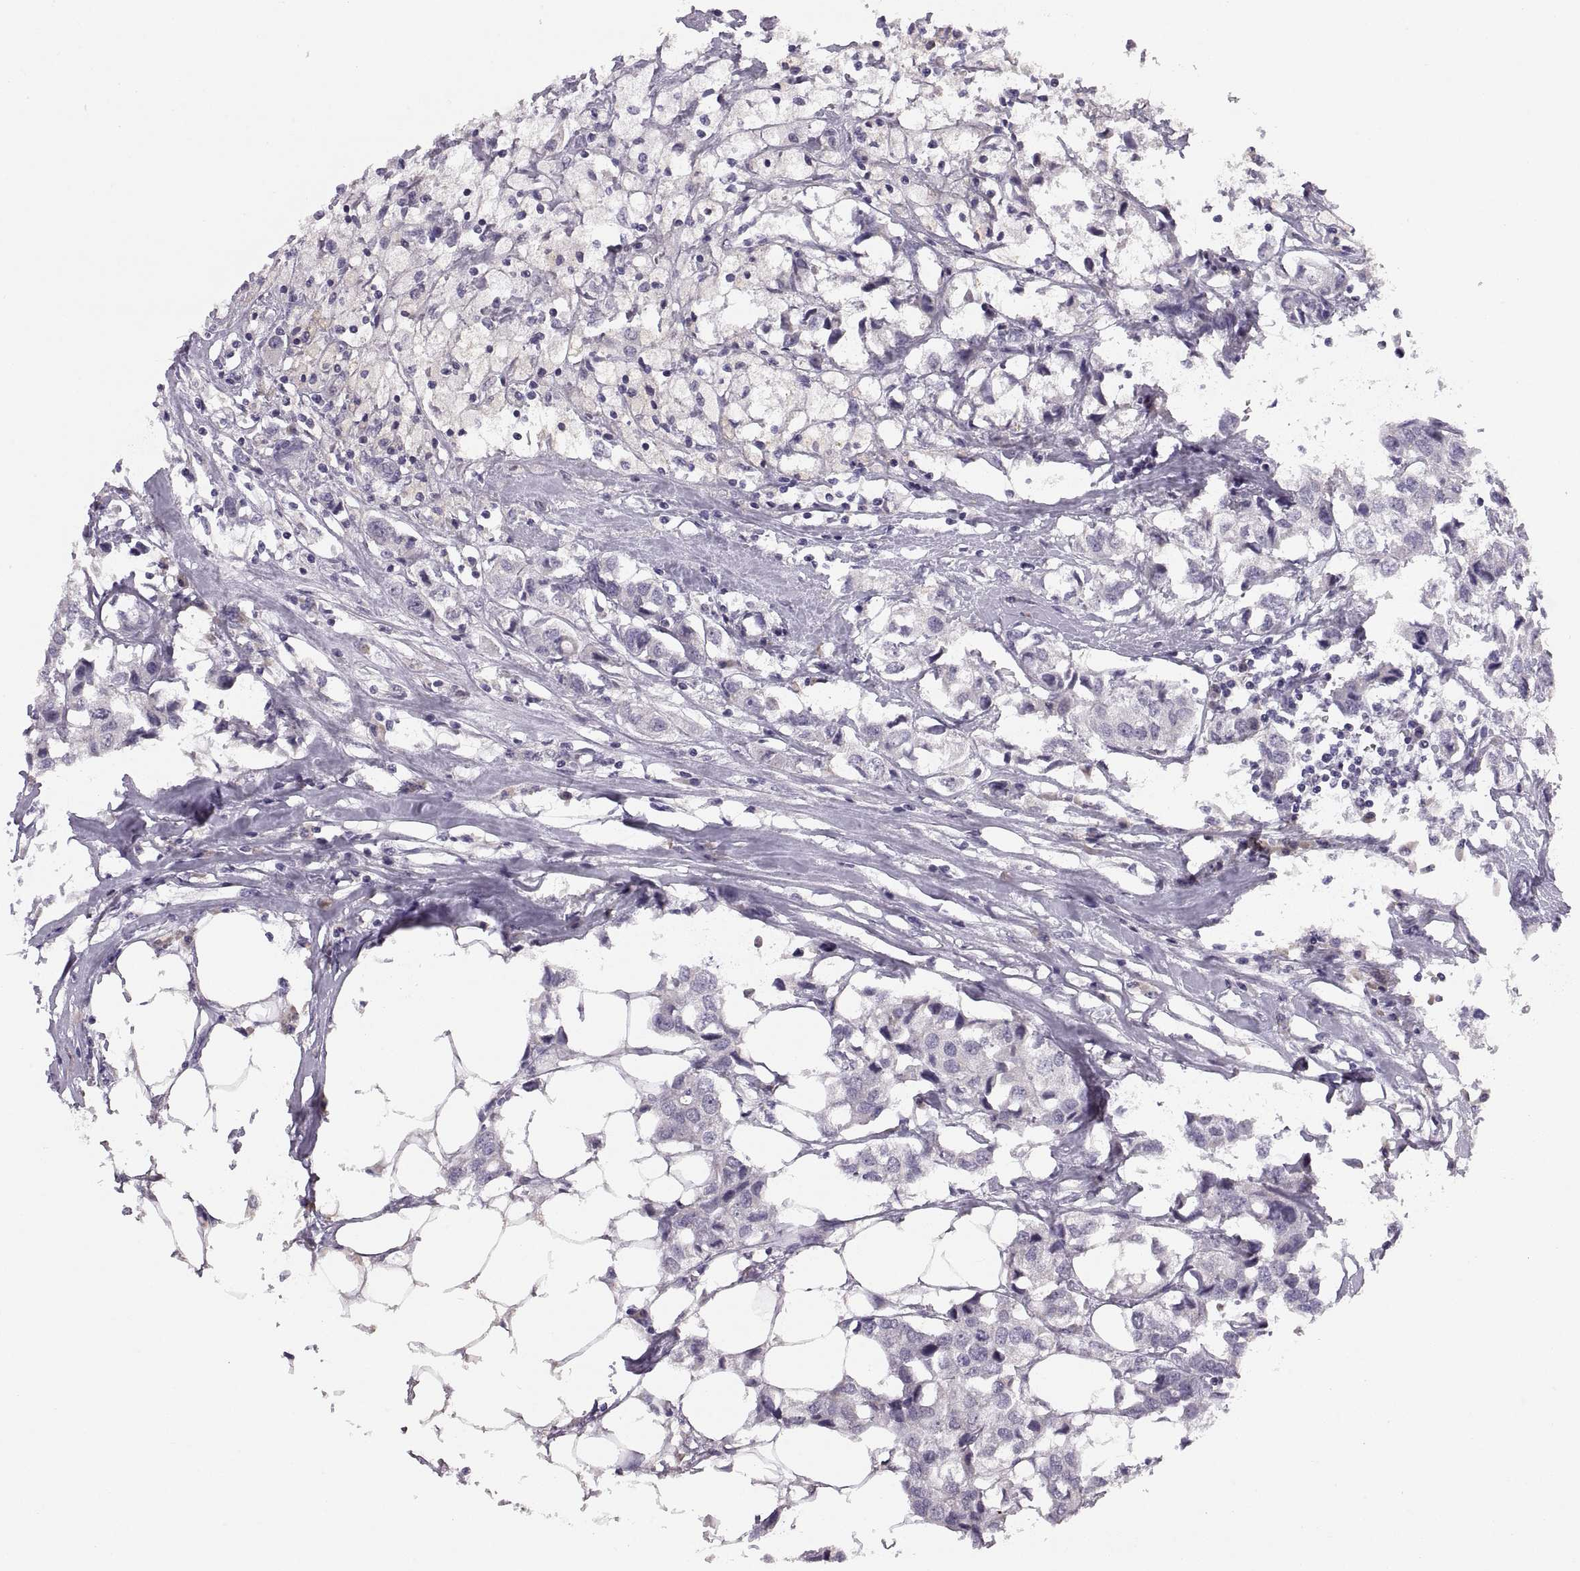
{"staining": {"intensity": "negative", "quantity": "none", "location": "none"}, "tissue": "breast cancer", "cell_type": "Tumor cells", "image_type": "cancer", "snomed": [{"axis": "morphology", "description": "Duct carcinoma"}, {"axis": "topography", "description": "Breast"}], "caption": "Tumor cells are negative for brown protein staining in breast invasive ductal carcinoma. (Stains: DAB IHC with hematoxylin counter stain, Microscopy: brightfield microscopy at high magnification).", "gene": "ADH6", "patient": {"sex": "female", "age": 80}}